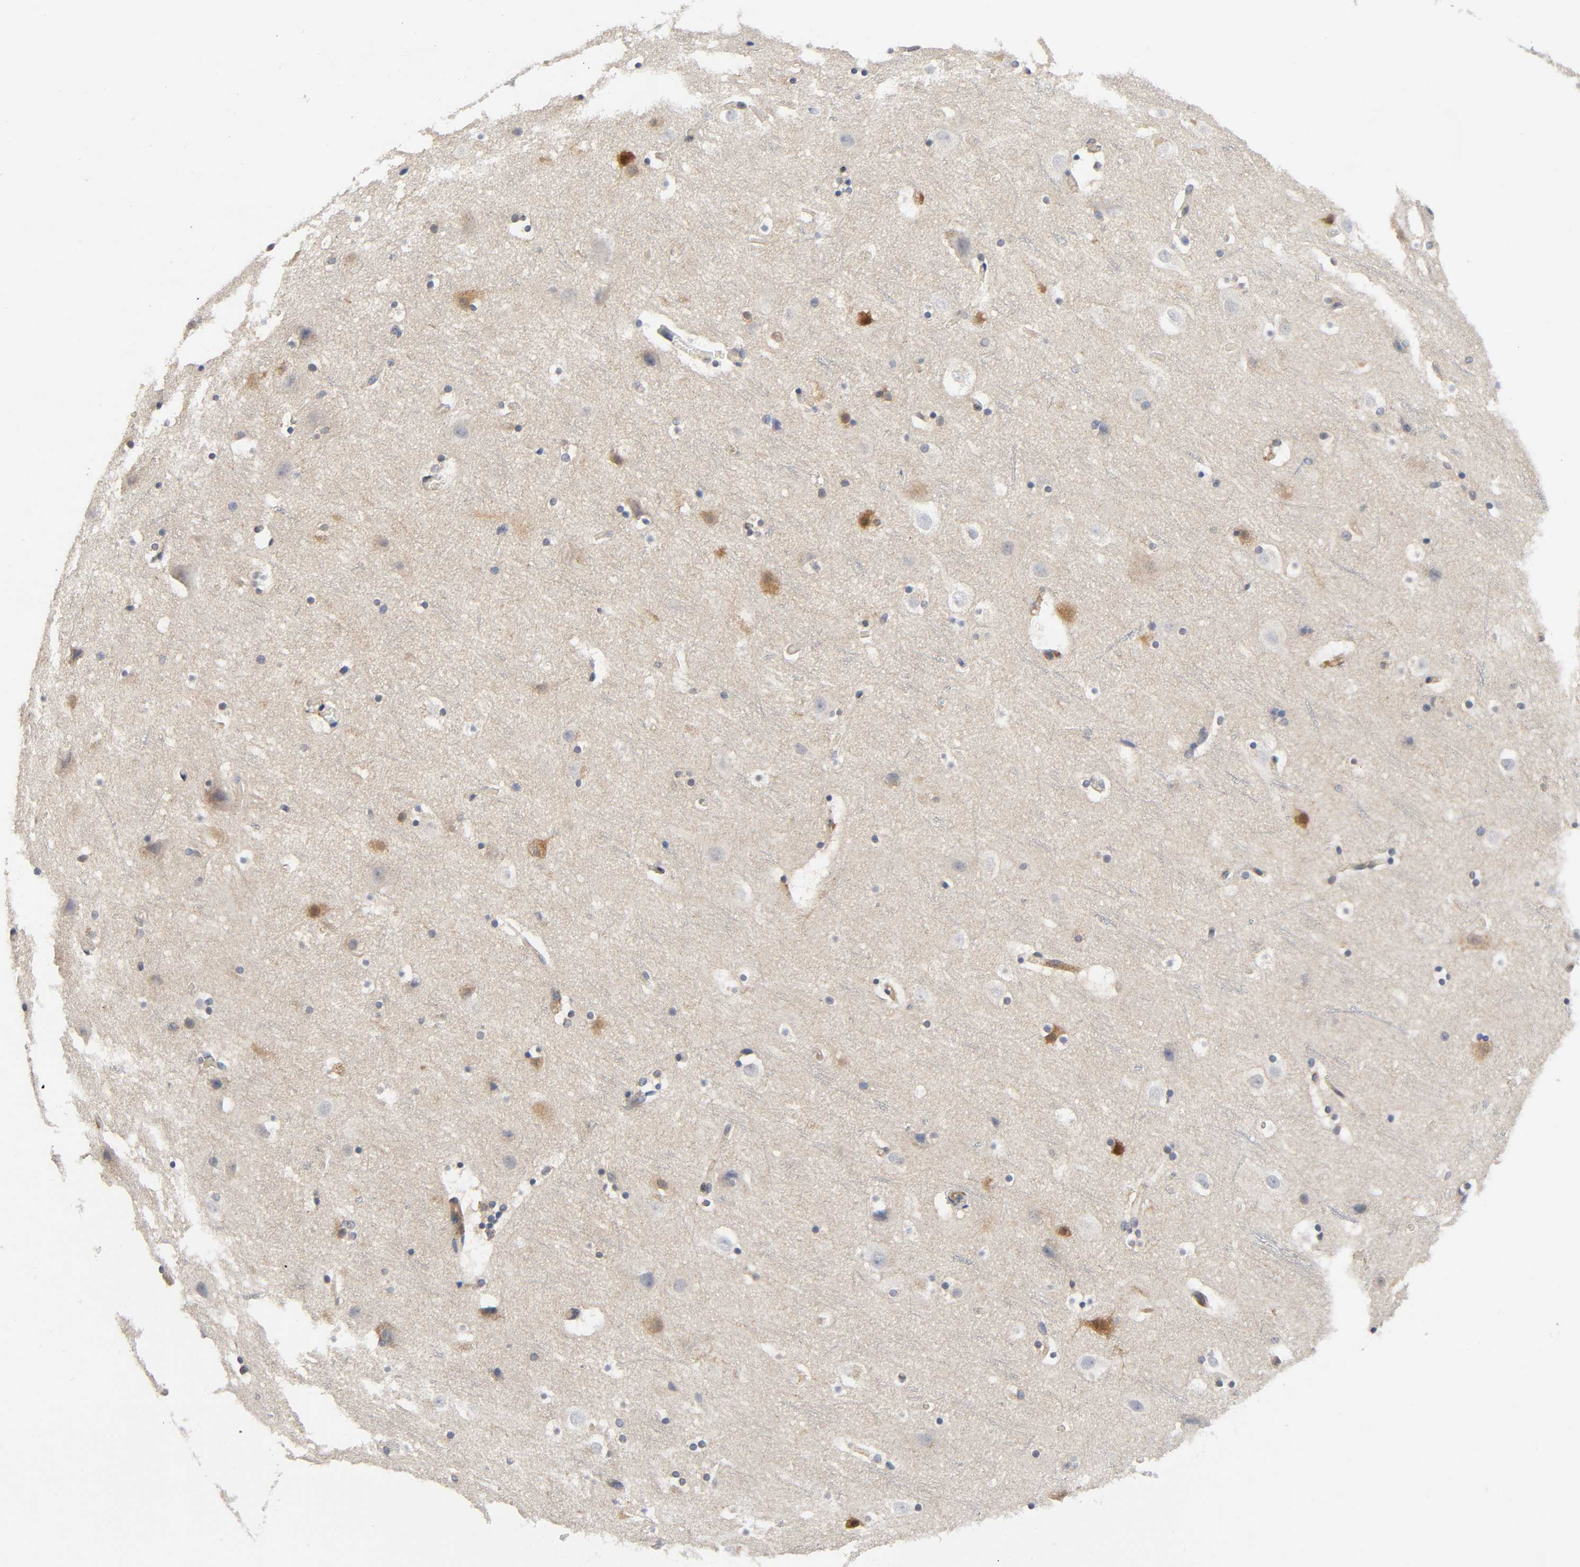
{"staining": {"intensity": "moderate", "quantity": "25%-75%", "location": "cytoplasmic/membranous"}, "tissue": "cerebral cortex", "cell_type": "Endothelial cells", "image_type": "normal", "snomed": [{"axis": "morphology", "description": "Normal tissue, NOS"}, {"axis": "topography", "description": "Cerebral cortex"}], "caption": "The histopathology image demonstrates staining of unremarkable cerebral cortex, revealing moderate cytoplasmic/membranous protein positivity (brown color) within endothelial cells. (IHC, brightfield microscopy, high magnification).", "gene": "HDAC6", "patient": {"sex": "male", "age": 45}}